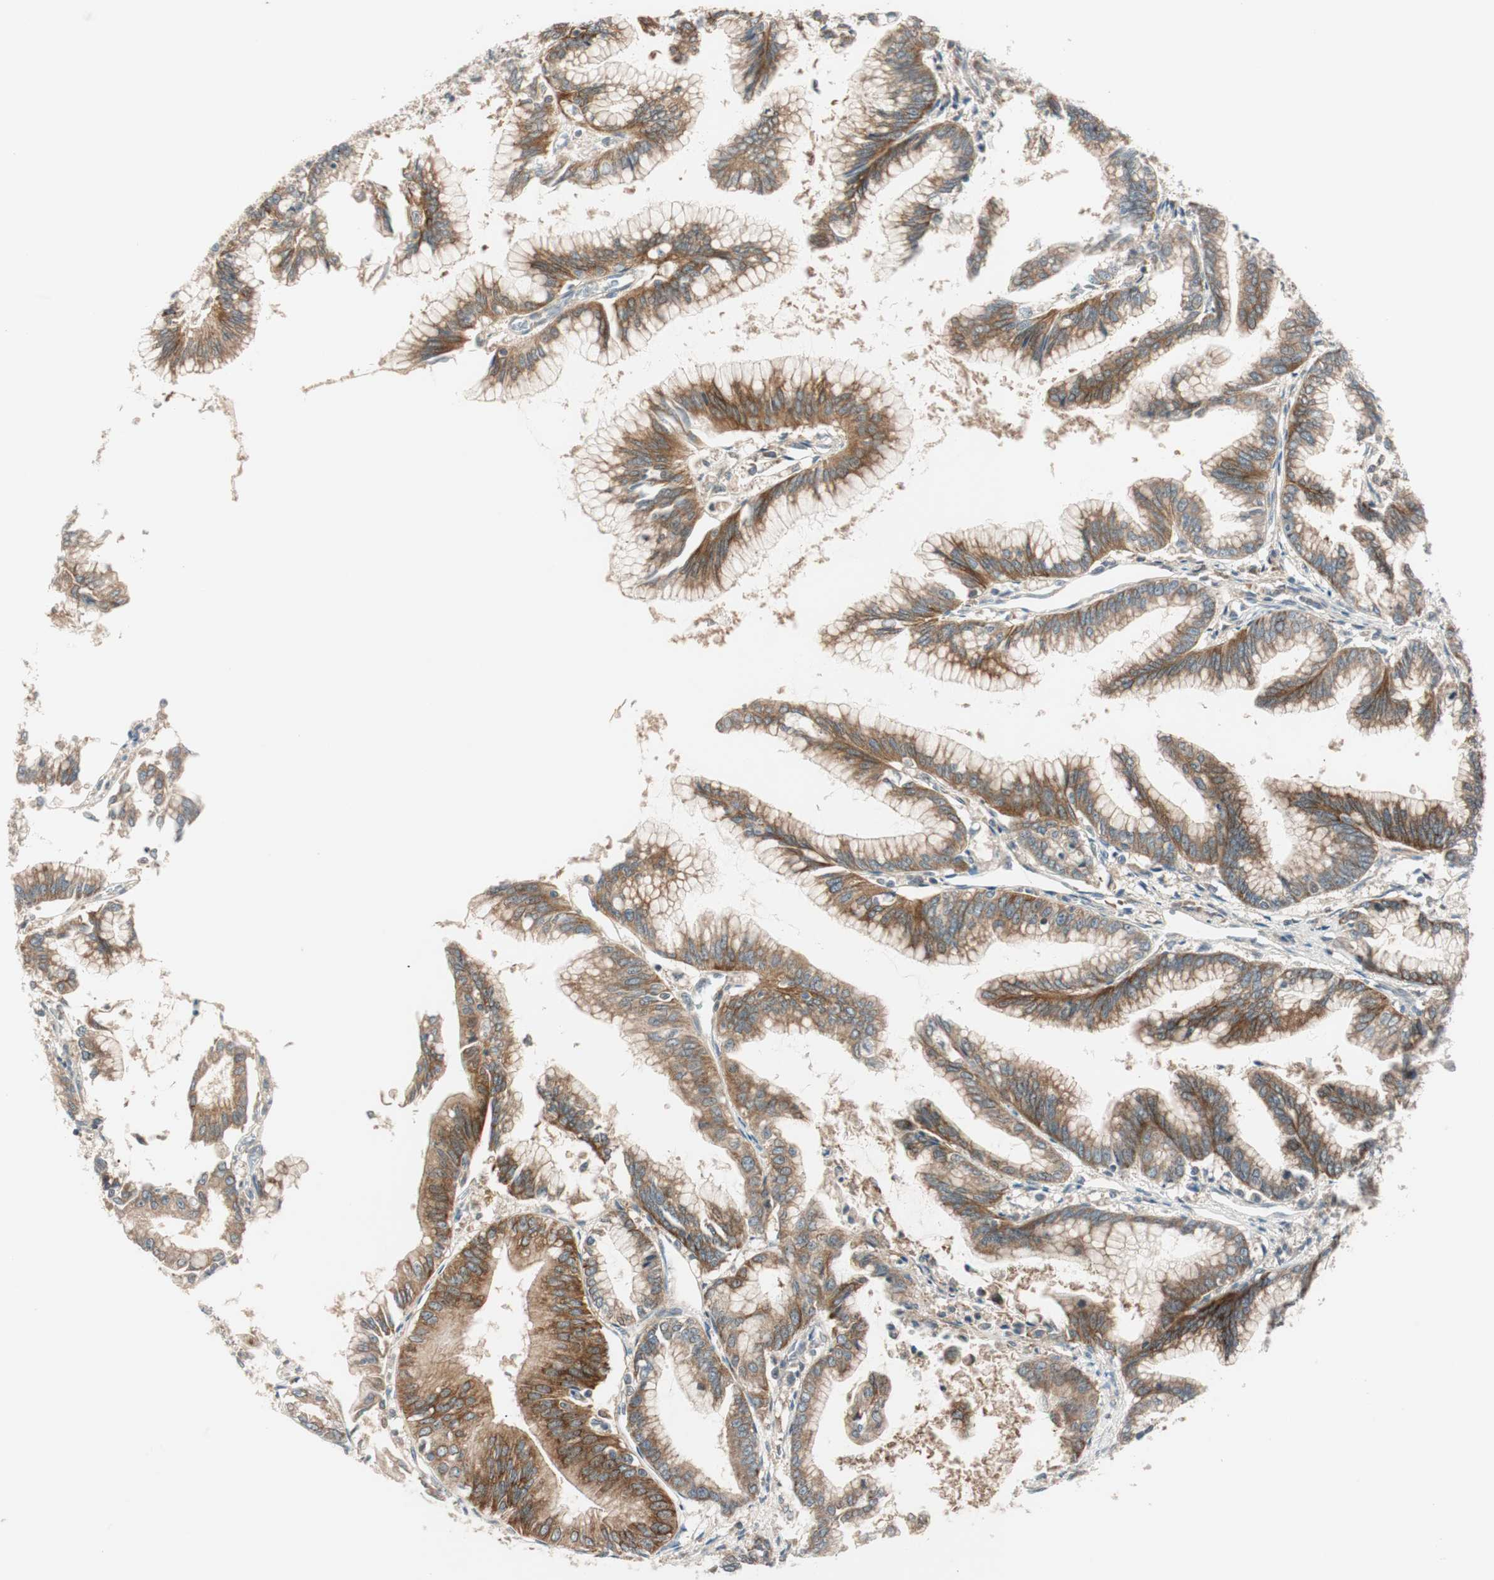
{"staining": {"intensity": "strong", "quantity": ">75%", "location": "cytoplasmic/membranous"}, "tissue": "pancreatic cancer", "cell_type": "Tumor cells", "image_type": "cancer", "snomed": [{"axis": "morphology", "description": "Adenocarcinoma, NOS"}, {"axis": "topography", "description": "Pancreas"}], "caption": "This is an image of immunohistochemistry staining of pancreatic adenocarcinoma, which shows strong staining in the cytoplasmic/membranous of tumor cells.", "gene": "ABI1", "patient": {"sex": "female", "age": 64}}